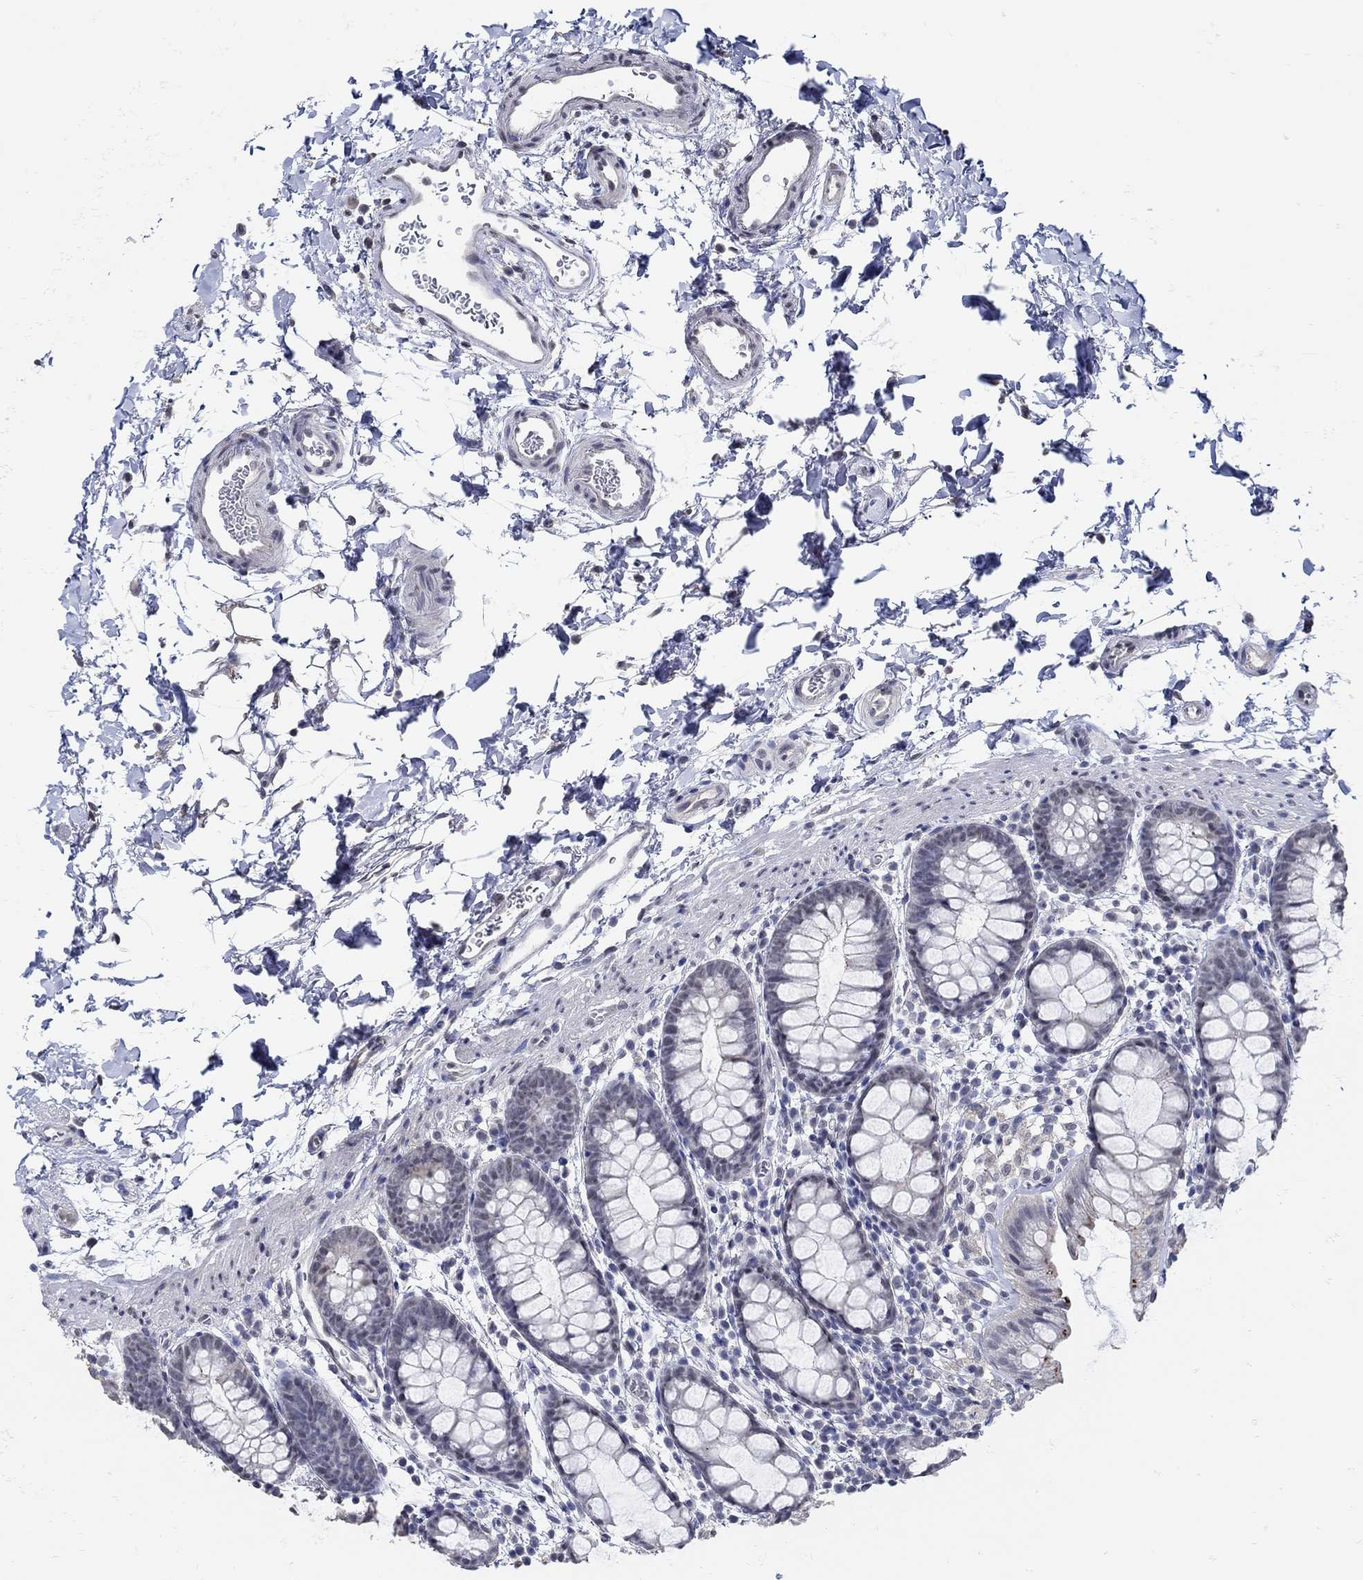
{"staining": {"intensity": "weak", "quantity": "25%-75%", "location": "cytoplasmic/membranous"}, "tissue": "rectum", "cell_type": "Glandular cells", "image_type": "normal", "snomed": [{"axis": "morphology", "description": "Normal tissue, NOS"}, {"axis": "topography", "description": "Rectum"}], "caption": "An image of rectum stained for a protein shows weak cytoplasmic/membranous brown staining in glandular cells.", "gene": "KCNN3", "patient": {"sex": "male", "age": 57}}